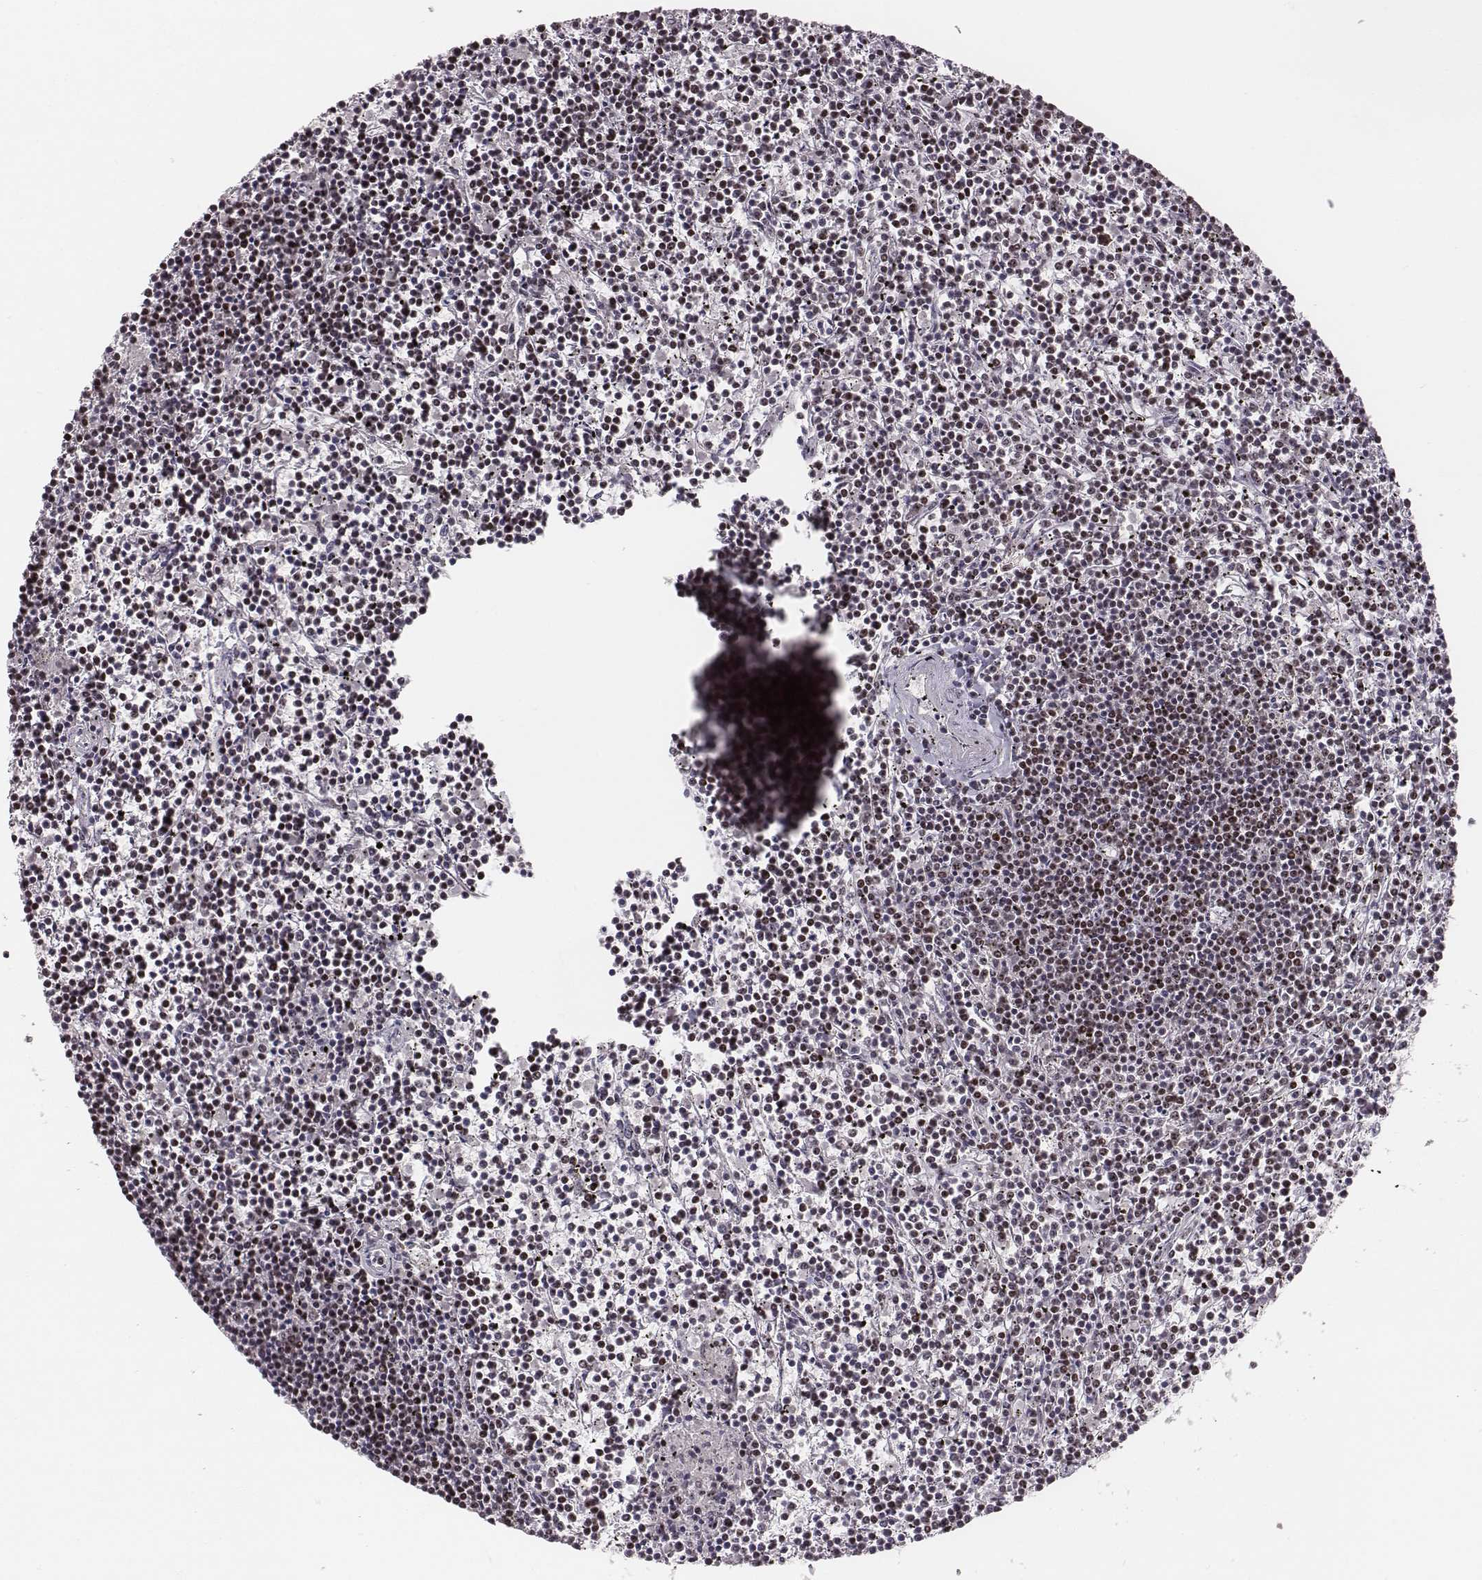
{"staining": {"intensity": "moderate", "quantity": ">75%", "location": "nuclear"}, "tissue": "lymphoma", "cell_type": "Tumor cells", "image_type": "cancer", "snomed": [{"axis": "morphology", "description": "Malignant lymphoma, non-Hodgkin's type, Low grade"}, {"axis": "topography", "description": "Spleen"}], "caption": "This image reveals malignant lymphoma, non-Hodgkin's type (low-grade) stained with immunohistochemistry (IHC) to label a protein in brown. The nuclear of tumor cells show moderate positivity for the protein. Nuclei are counter-stained blue.", "gene": "NOP56", "patient": {"sex": "female", "age": 19}}